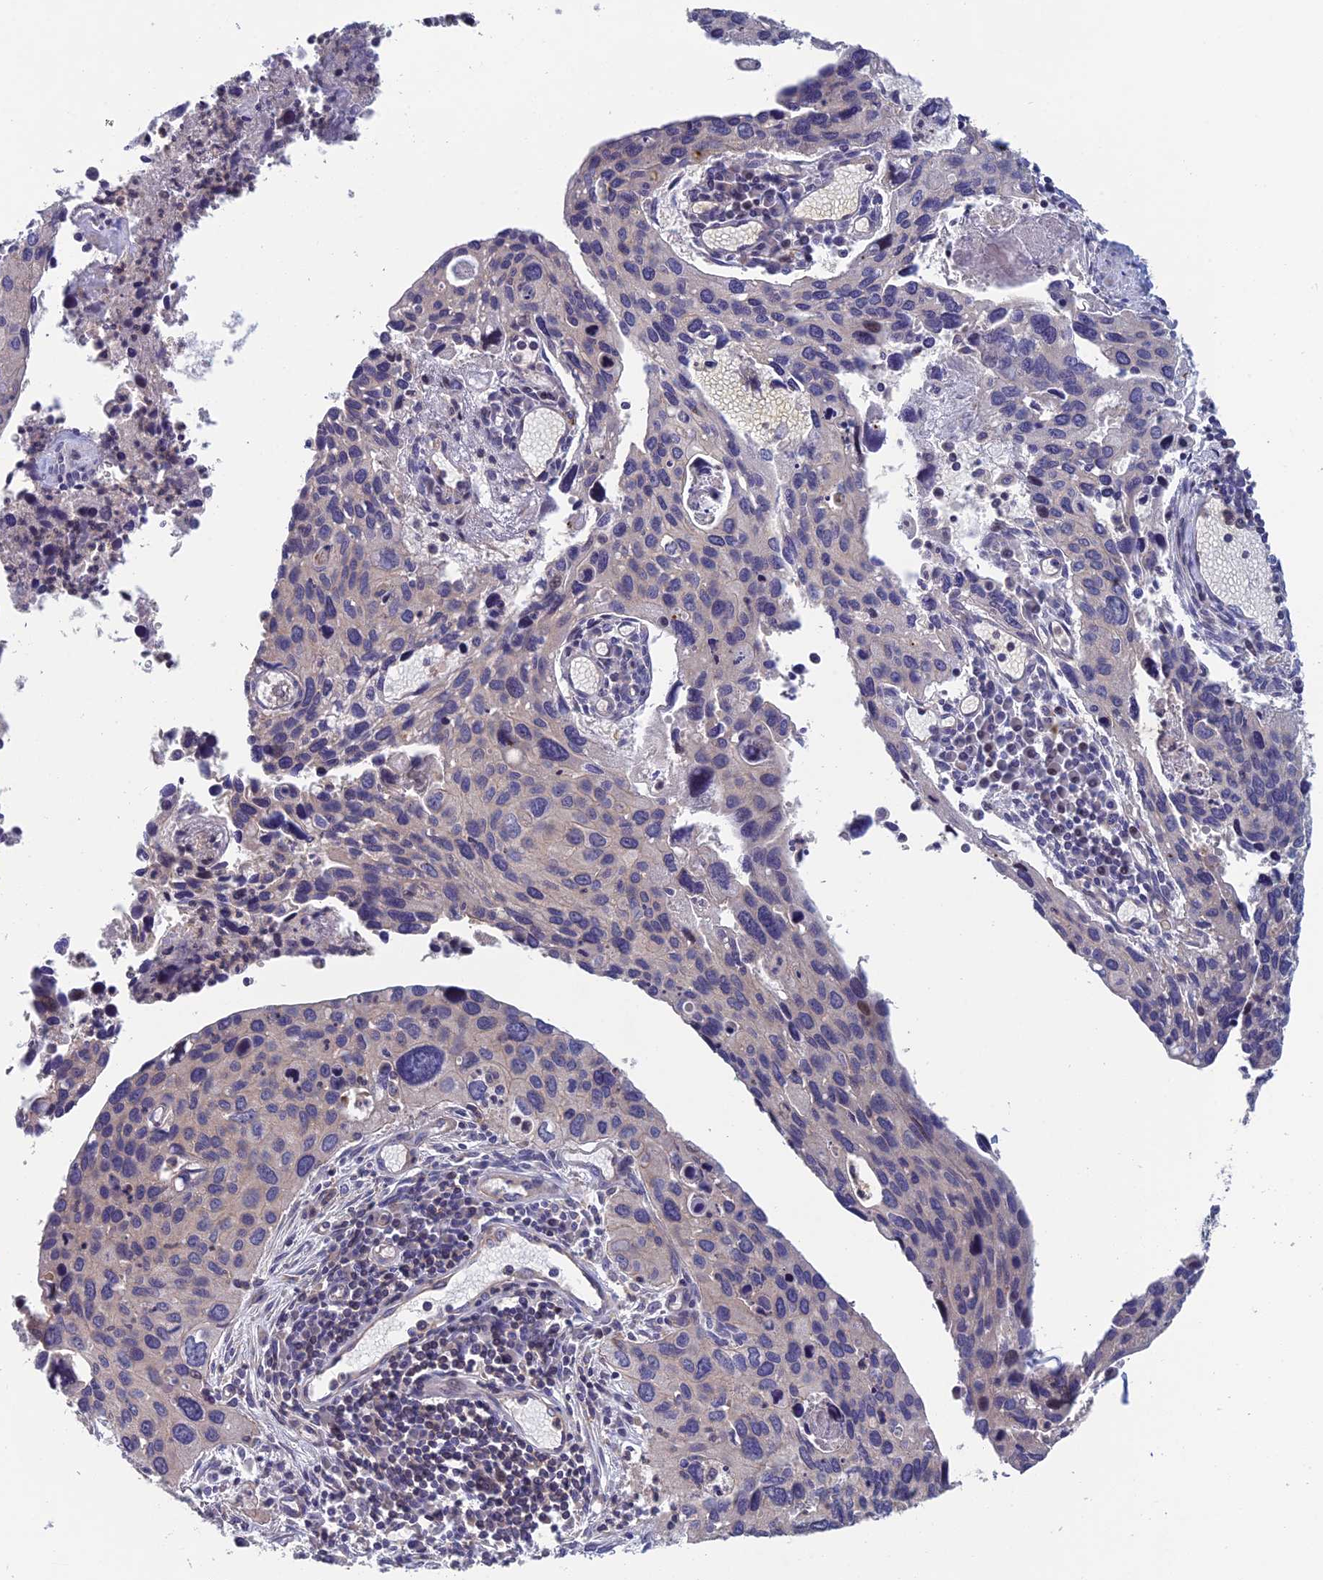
{"staining": {"intensity": "negative", "quantity": "none", "location": "none"}, "tissue": "cervical cancer", "cell_type": "Tumor cells", "image_type": "cancer", "snomed": [{"axis": "morphology", "description": "Squamous cell carcinoma, NOS"}, {"axis": "topography", "description": "Cervix"}], "caption": "This is an immunohistochemistry micrograph of squamous cell carcinoma (cervical). There is no positivity in tumor cells.", "gene": "USP37", "patient": {"sex": "female", "age": 55}}